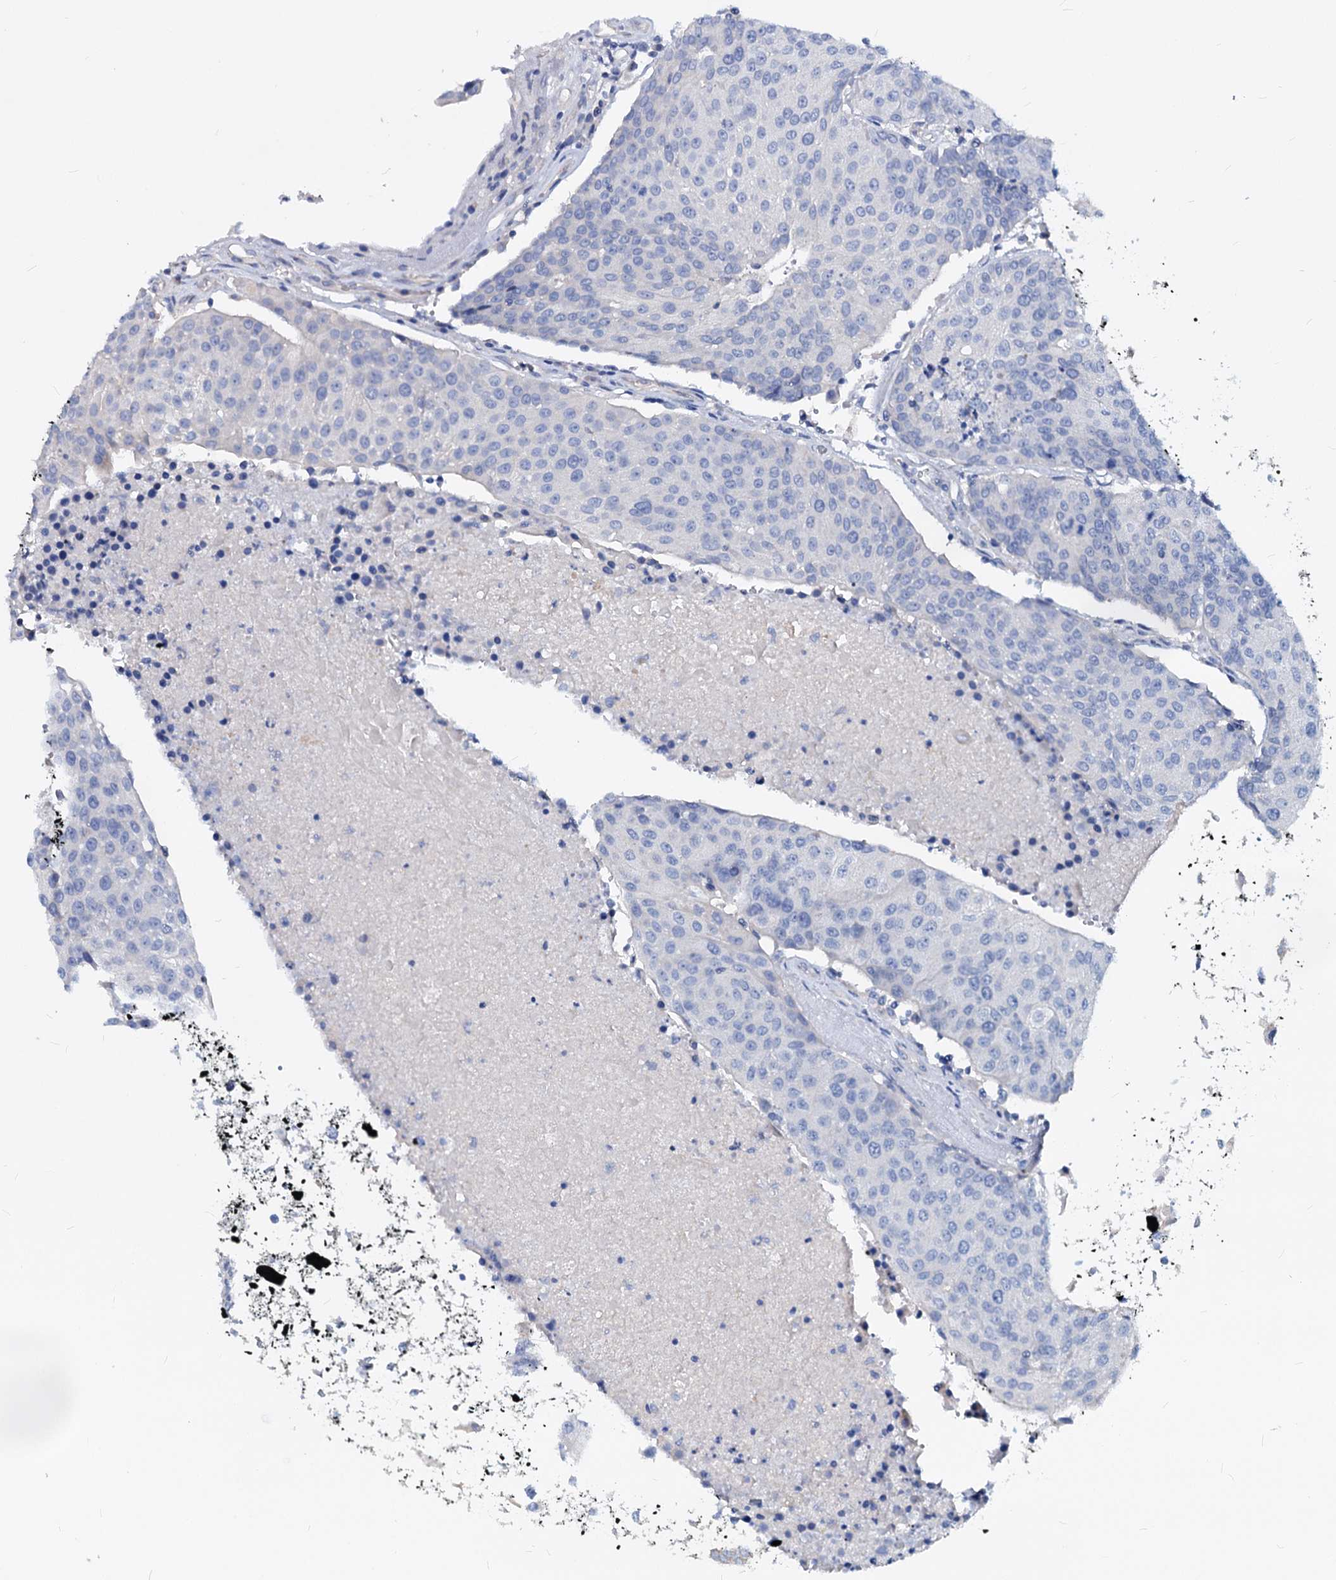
{"staining": {"intensity": "negative", "quantity": "none", "location": "none"}, "tissue": "urothelial cancer", "cell_type": "Tumor cells", "image_type": "cancer", "snomed": [{"axis": "morphology", "description": "Urothelial carcinoma, High grade"}, {"axis": "topography", "description": "Urinary bladder"}], "caption": "Urothelial carcinoma (high-grade) stained for a protein using immunohistochemistry (IHC) demonstrates no positivity tumor cells.", "gene": "DYDC2", "patient": {"sex": "female", "age": 85}}